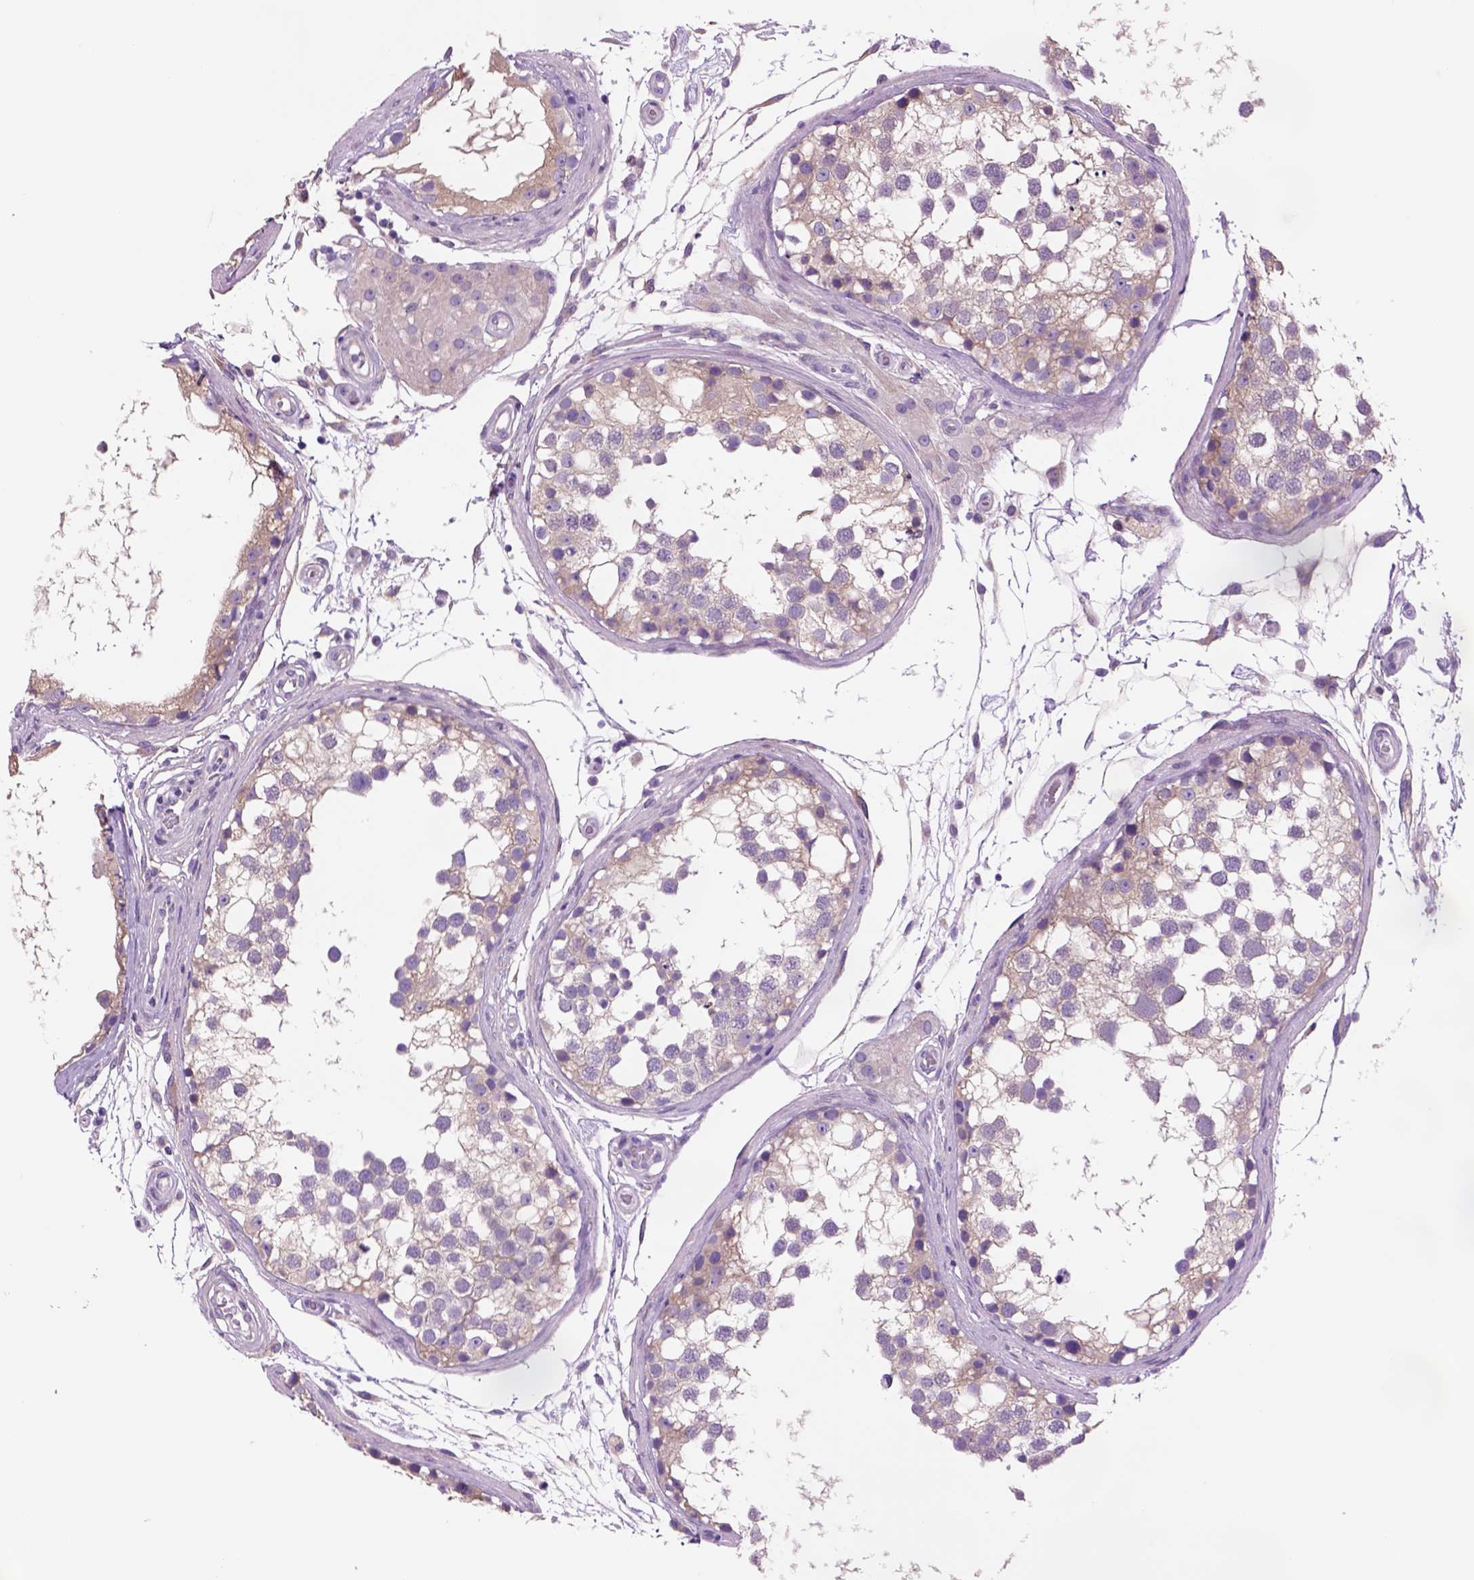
{"staining": {"intensity": "negative", "quantity": "none", "location": "none"}, "tissue": "testis", "cell_type": "Cells in seminiferous ducts", "image_type": "normal", "snomed": [{"axis": "morphology", "description": "Normal tissue, NOS"}, {"axis": "morphology", "description": "Seminoma, NOS"}, {"axis": "topography", "description": "Testis"}], "caption": "There is no significant expression in cells in seminiferous ducts of testis. (Stains: DAB immunohistochemistry (IHC) with hematoxylin counter stain, Microscopy: brightfield microscopy at high magnification).", "gene": "PIAS3", "patient": {"sex": "male", "age": 65}}